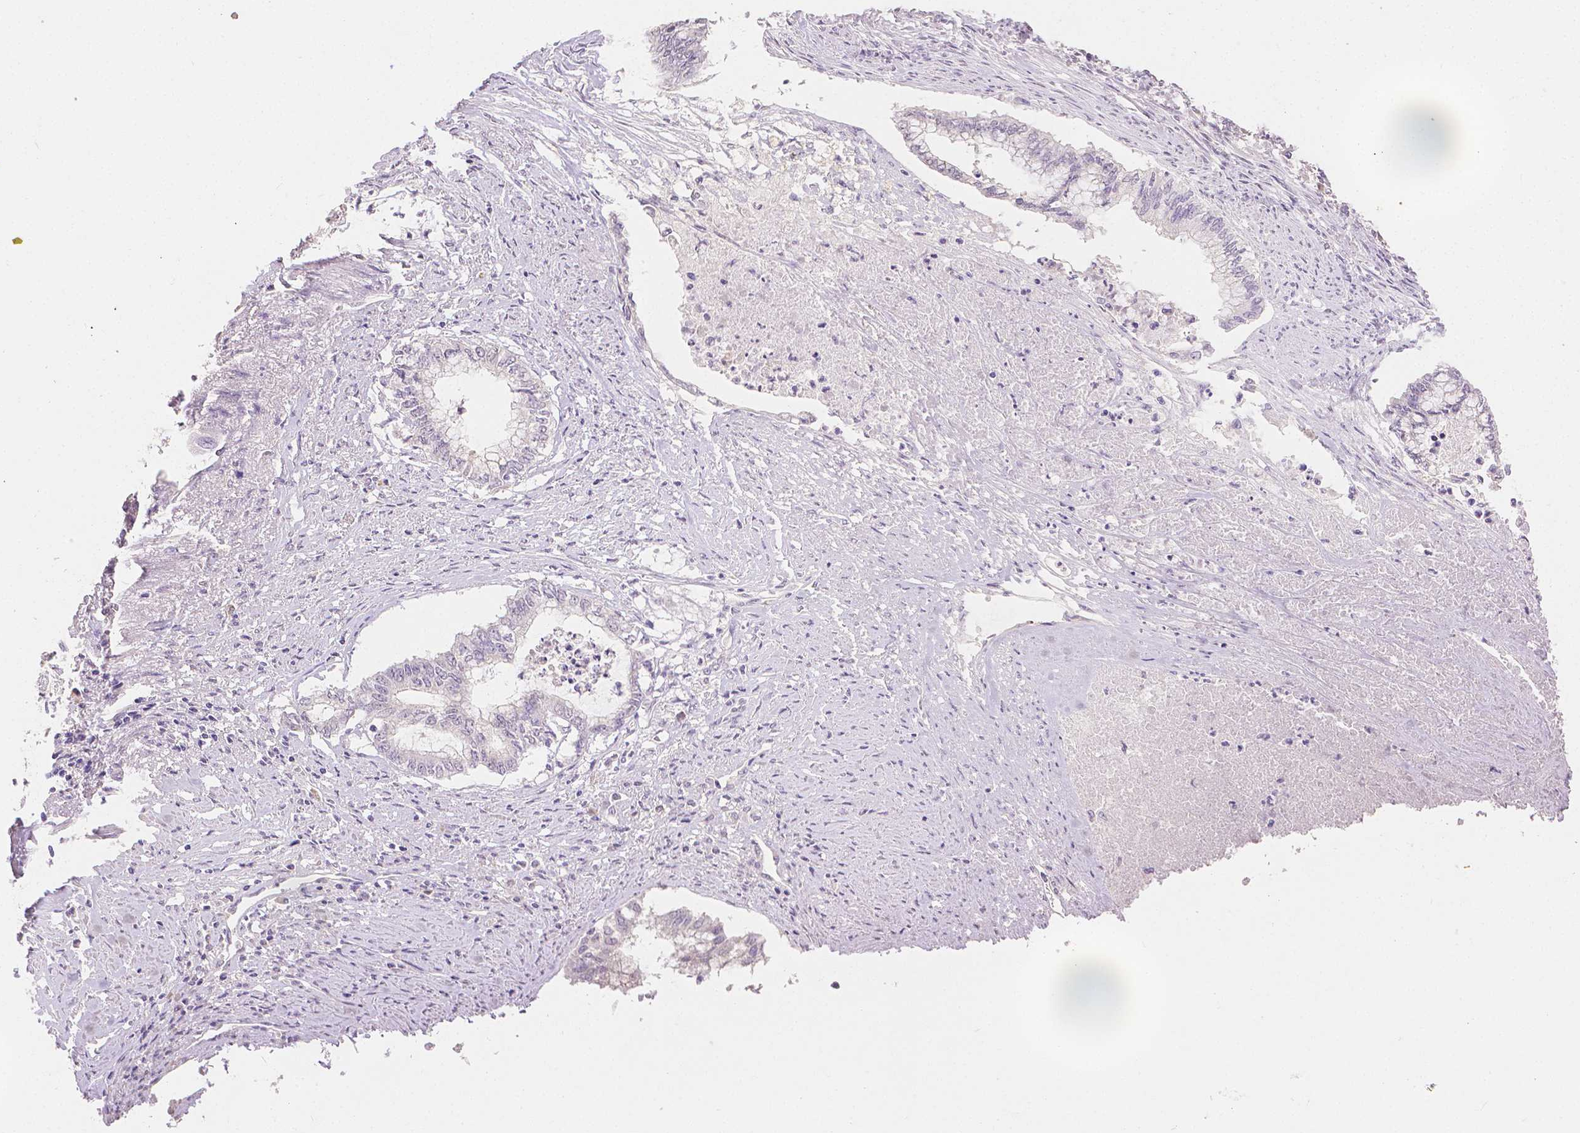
{"staining": {"intensity": "negative", "quantity": "none", "location": "none"}, "tissue": "endometrial cancer", "cell_type": "Tumor cells", "image_type": "cancer", "snomed": [{"axis": "morphology", "description": "Adenocarcinoma, NOS"}, {"axis": "topography", "description": "Endometrium"}], "caption": "An immunohistochemistry (IHC) image of adenocarcinoma (endometrial) is shown. There is no staining in tumor cells of adenocarcinoma (endometrial).", "gene": "TGM1", "patient": {"sex": "female", "age": 79}}